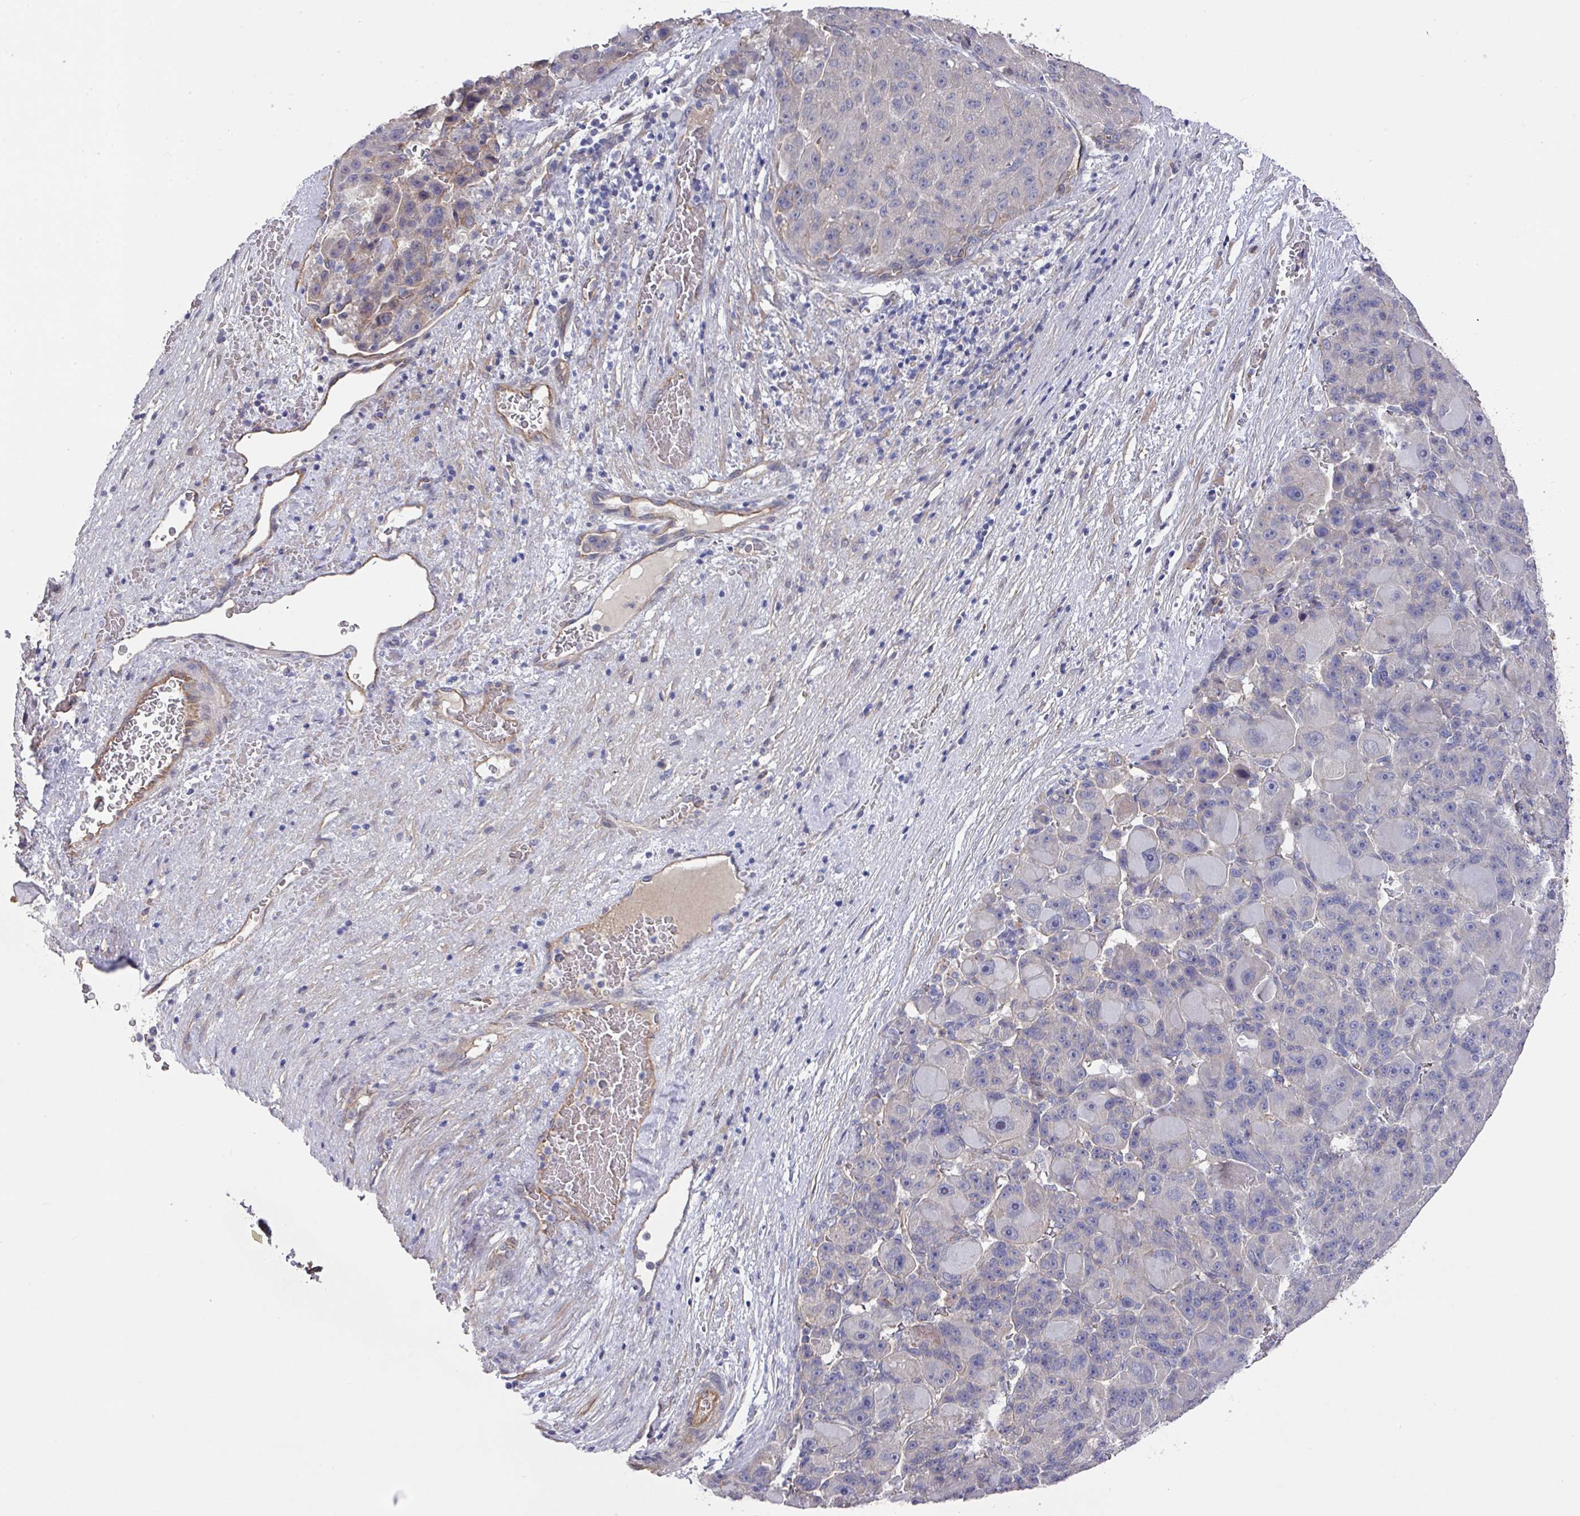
{"staining": {"intensity": "negative", "quantity": "none", "location": "none"}, "tissue": "liver cancer", "cell_type": "Tumor cells", "image_type": "cancer", "snomed": [{"axis": "morphology", "description": "Carcinoma, Hepatocellular, NOS"}, {"axis": "topography", "description": "Liver"}], "caption": "Immunohistochemical staining of human liver hepatocellular carcinoma reveals no significant positivity in tumor cells.", "gene": "PRR5", "patient": {"sex": "male", "age": 76}}